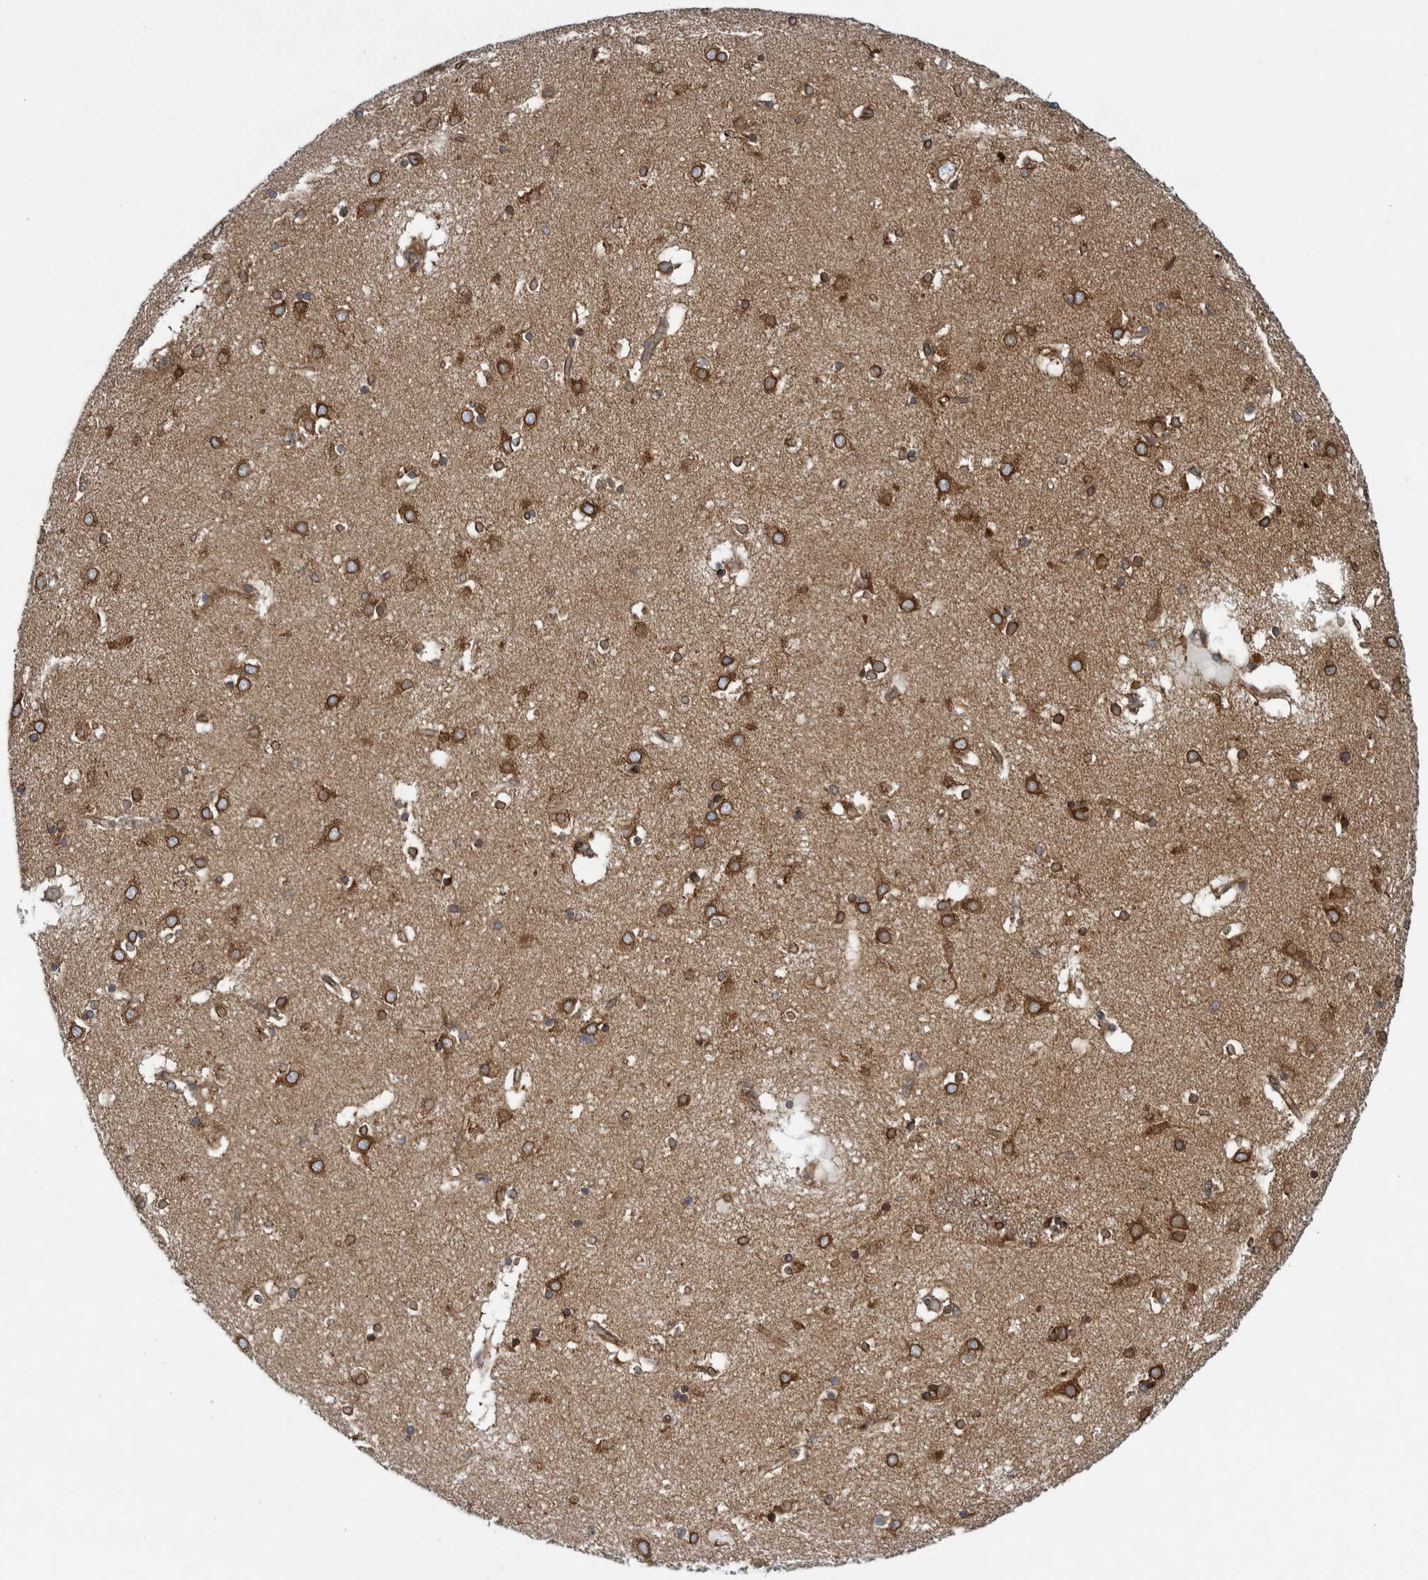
{"staining": {"intensity": "moderate", "quantity": "25%-75%", "location": "cytoplasmic/membranous"}, "tissue": "caudate", "cell_type": "Glial cells", "image_type": "normal", "snomed": [{"axis": "morphology", "description": "Normal tissue, NOS"}, {"axis": "topography", "description": "Lateral ventricle wall"}], "caption": "IHC (DAB) staining of normal human caudate reveals moderate cytoplasmic/membranous protein expression in approximately 25%-75% of glial cells. (IHC, brightfield microscopy, high magnification).", "gene": "THEM6", "patient": {"sex": "male", "age": 70}}